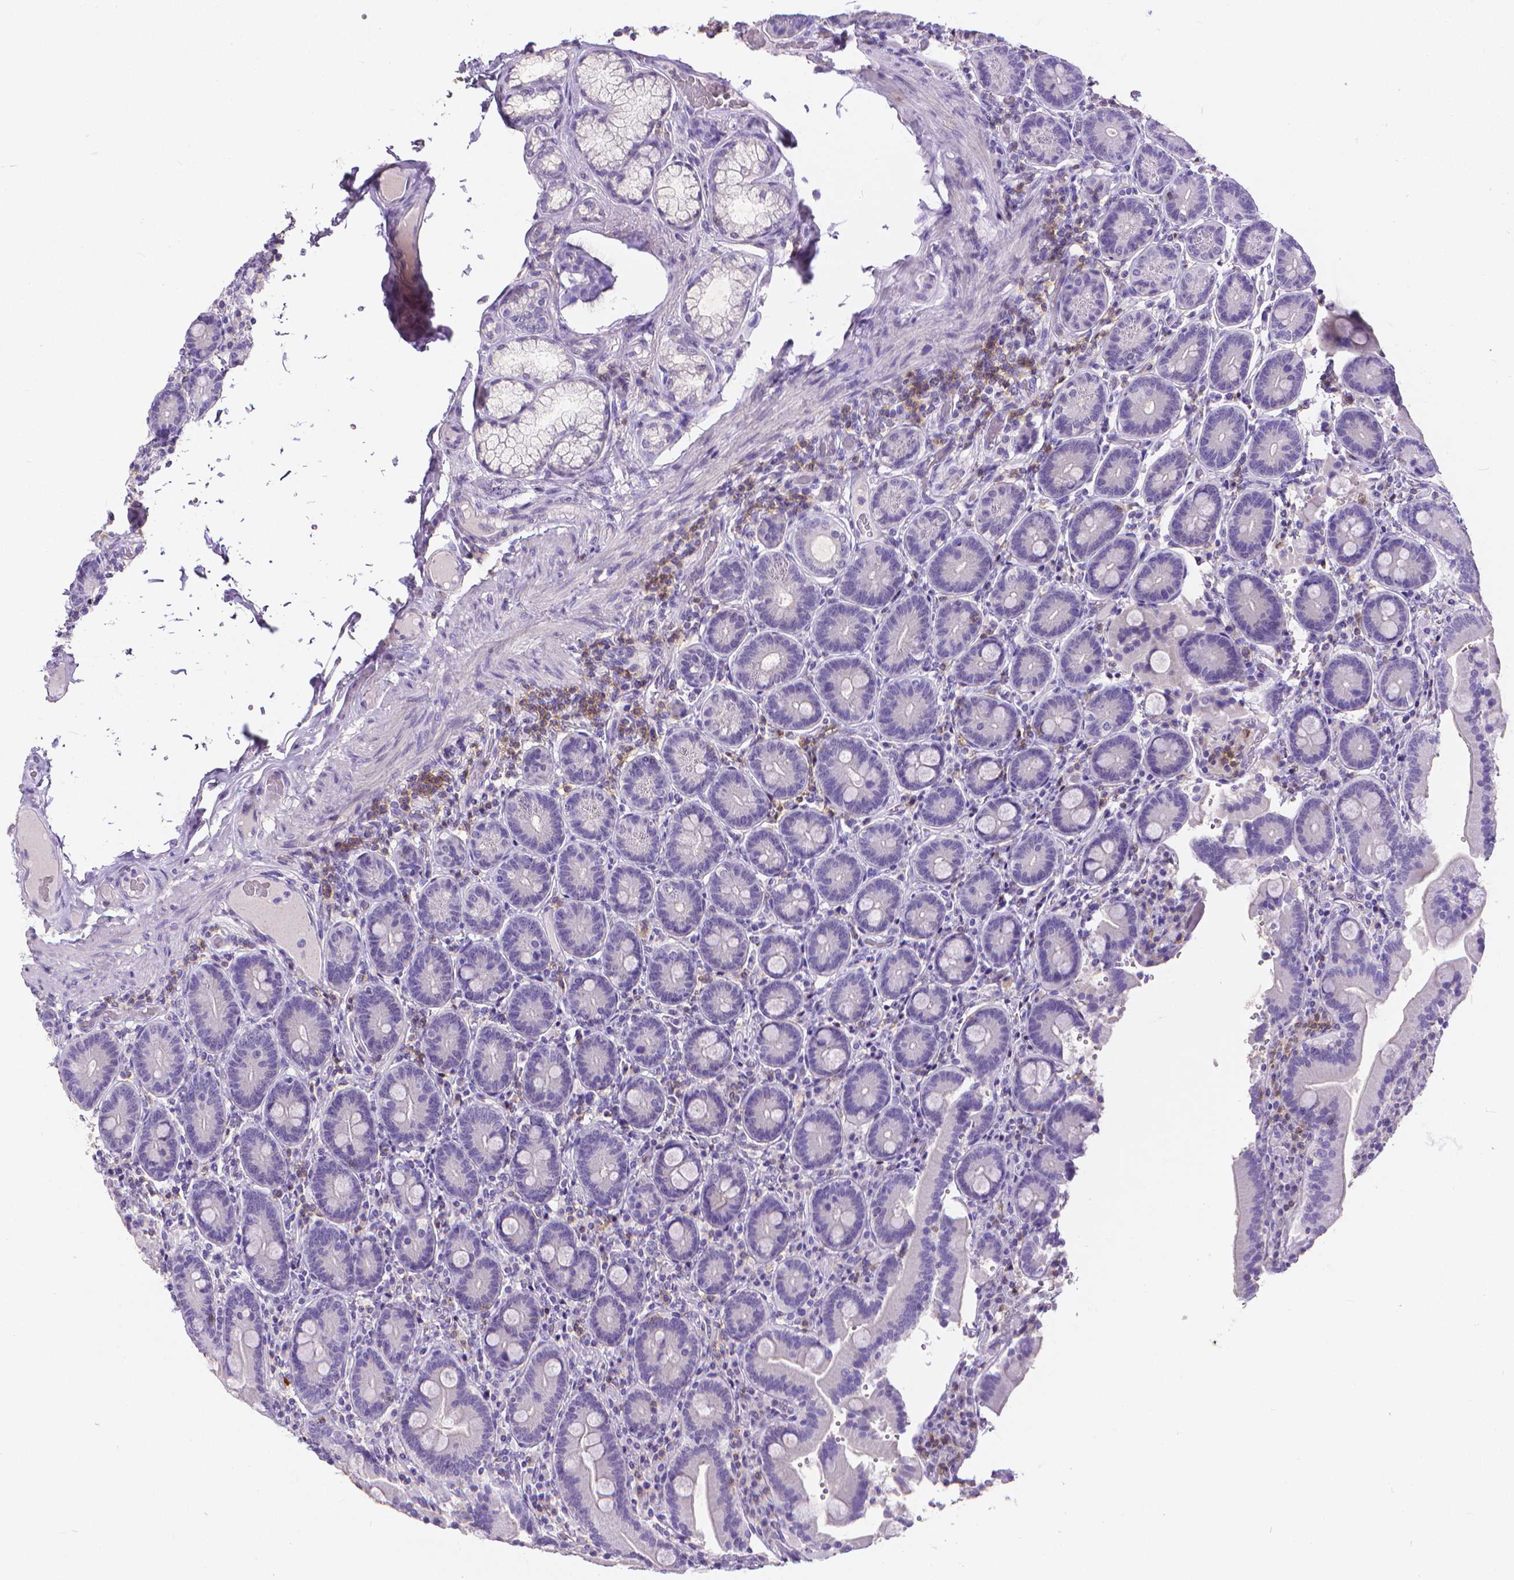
{"staining": {"intensity": "negative", "quantity": "none", "location": "none"}, "tissue": "duodenum", "cell_type": "Glandular cells", "image_type": "normal", "snomed": [{"axis": "morphology", "description": "Normal tissue, NOS"}, {"axis": "topography", "description": "Duodenum"}], "caption": "Immunohistochemical staining of normal duodenum displays no significant staining in glandular cells. (DAB immunohistochemistry (IHC) visualized using brightfield microscopy, high magnification).", "gene": "CD4", "patient": {"sex": "female", "age": 62}}